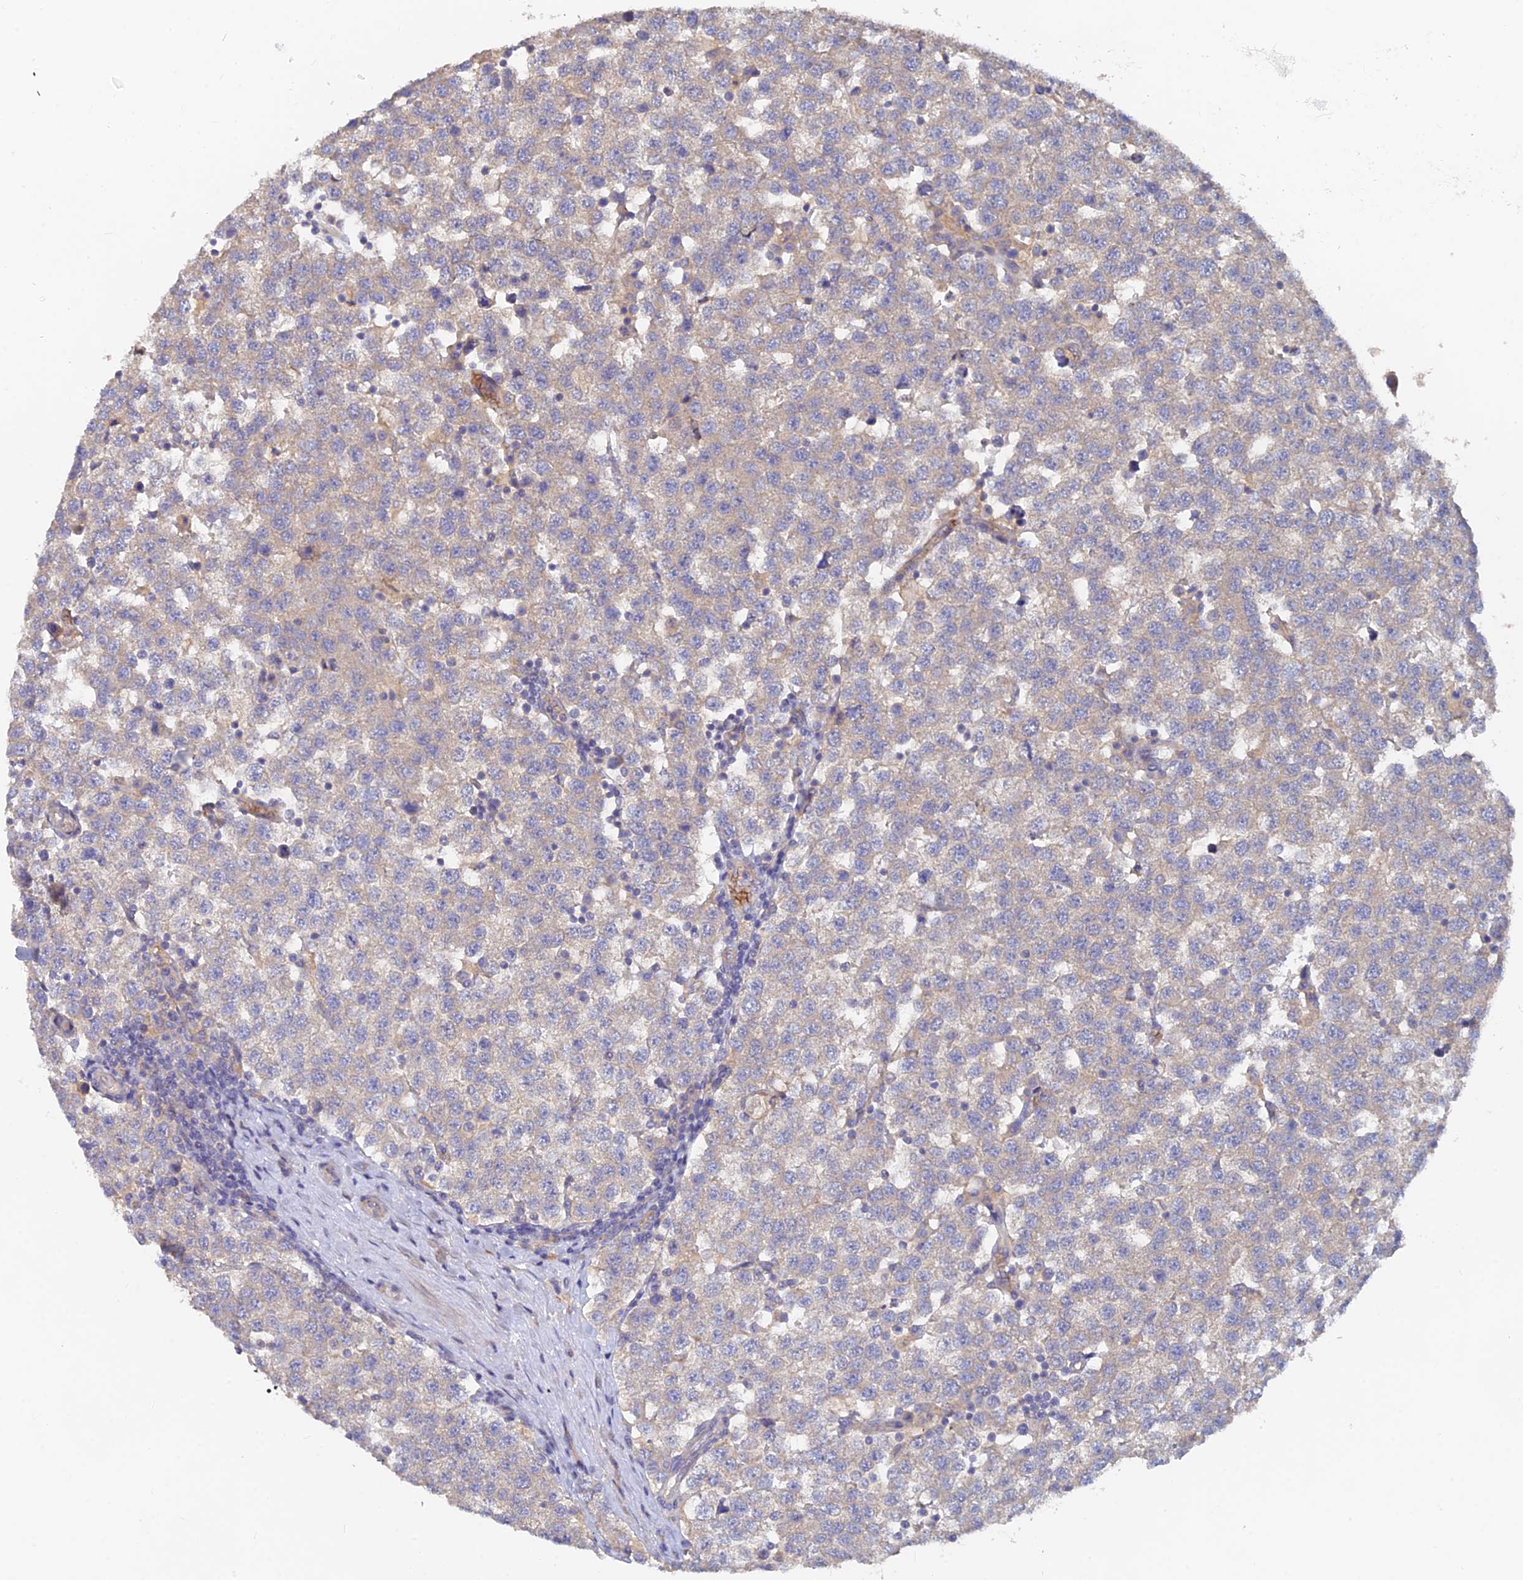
{"staining": {"intensity": "weak", "quantity": ">75%", "location": "cytoplasmic/membranous"}, "tissue": "testis cancer", "cell_type": "Tumor cells", "image_type": "cancer", "snomed": [{"axis": "morphology", "description": "Seminoma, NOS"}, {"axis": "topography", "description": "Testis"}], "caption": "Protein staining demonstrates weak cytoplasmic/membranous expression in about >75% of tumor cells in testis seminoma.", "gene": "ARRDC1", "patient": {"sex": "male", "age": 34}}